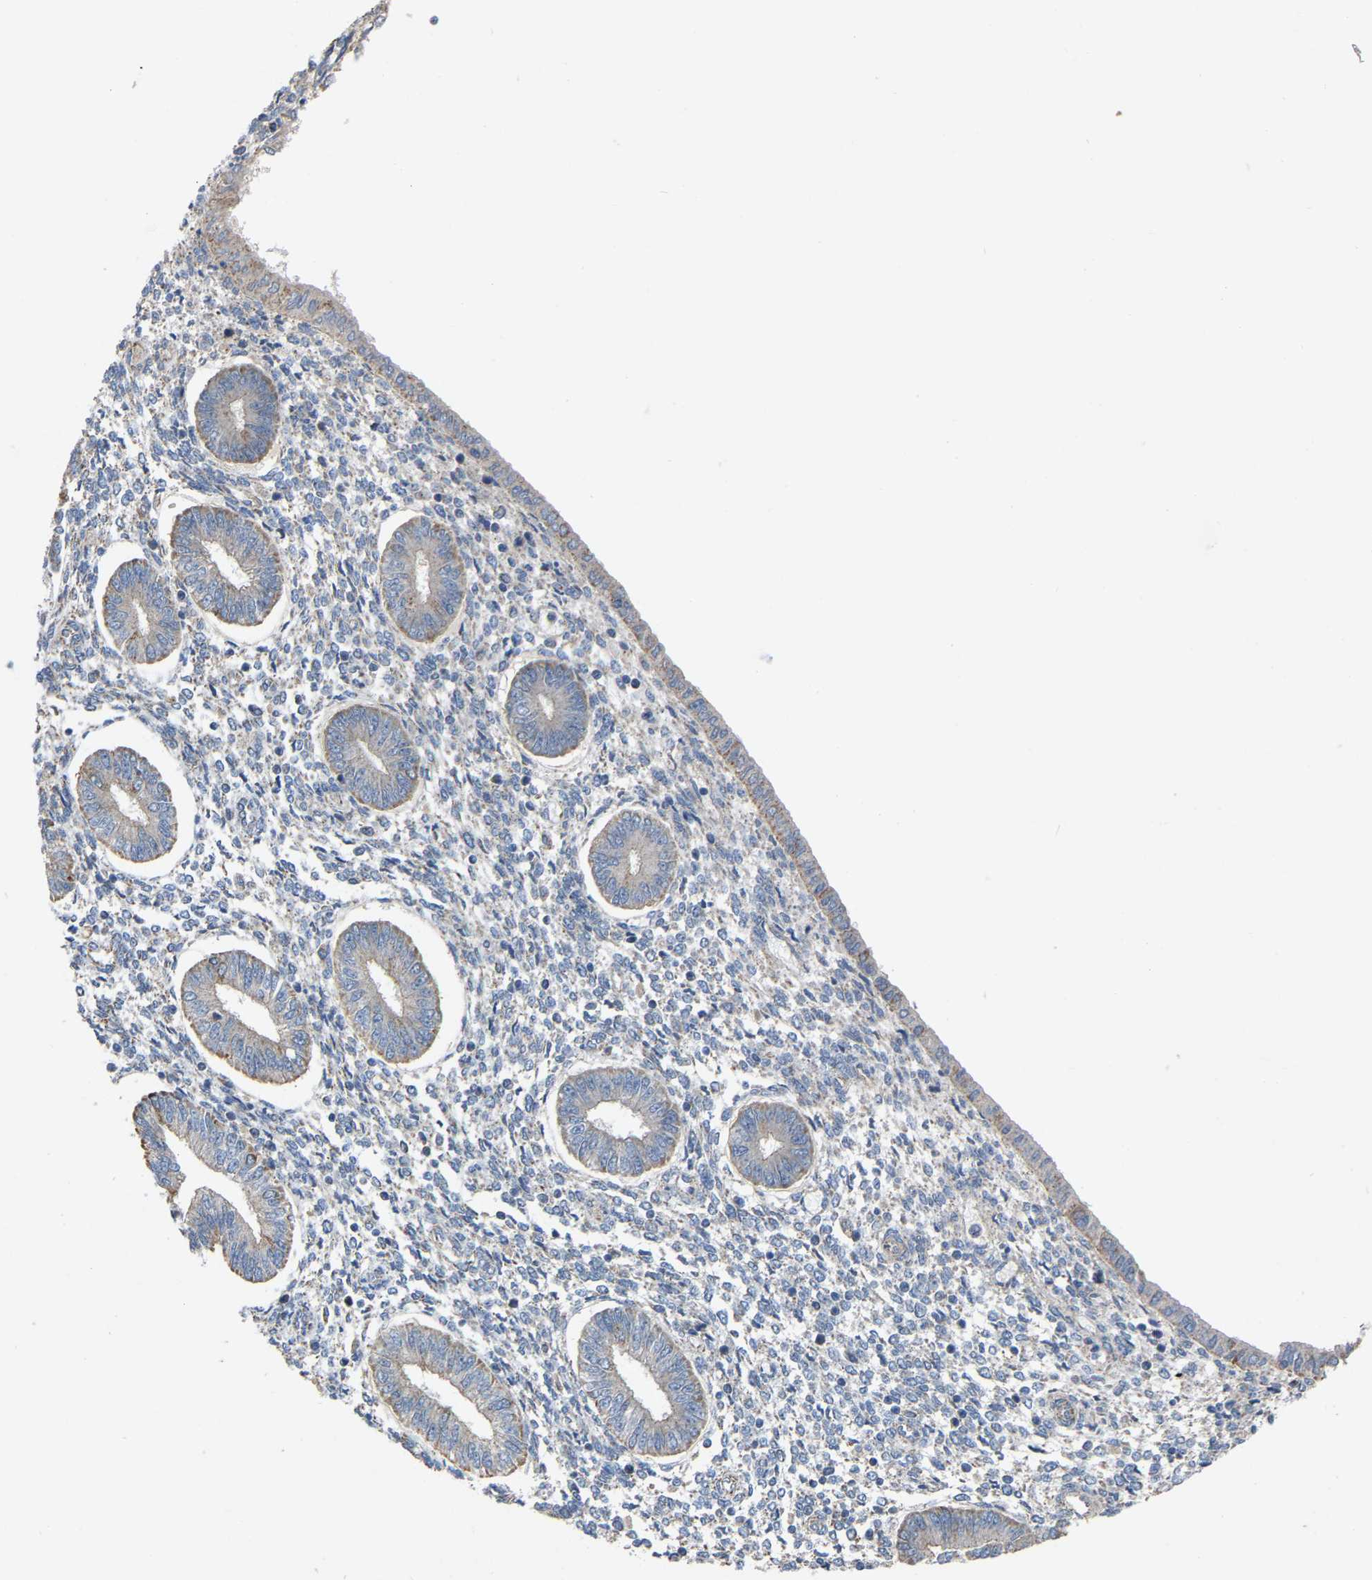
{"staining": {"intensity": "negative", "quantity": "none", "location": "none"}, "tissue": "endometrium", "cell_type": "Cells in endometrial stroma", "image_type": "normal", "snomed": [{"axis": "morphology", "description": "Normal tissue, NOS"}, {"axis": "topography", "description": "Endometrium"}], "caption": "DAB (3,3'-diaminobenzidine) immunohistochemical staining of benign human endometrium demonstrates no significant expression in cells in endometrial stroma.", "gene": "BCL10", "patient": {"sex": "female", "age": 50}}